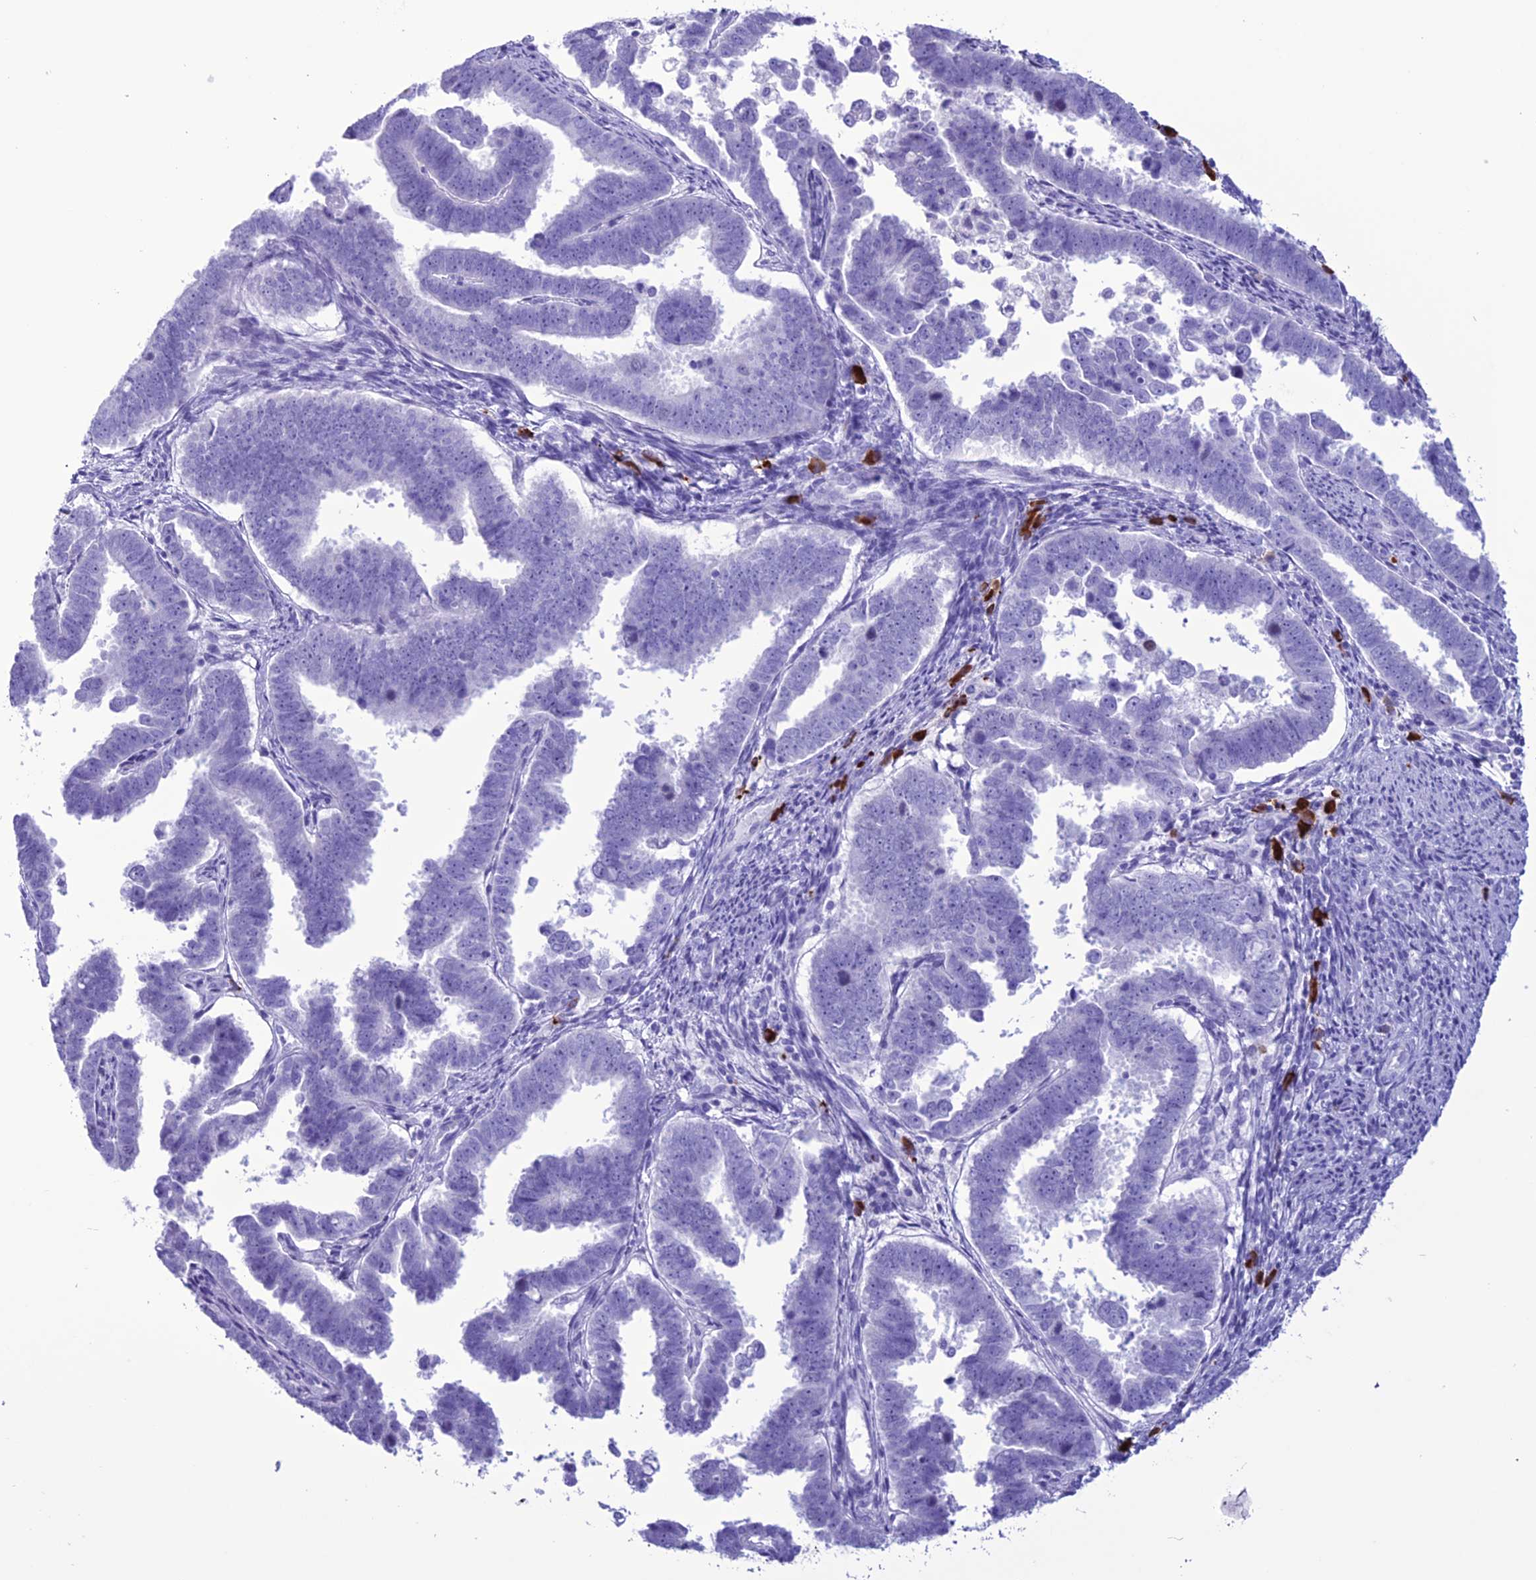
{"staining": {"intensity": "negative", "quantity": "none", "location": "none"}, "tissue": "endometrial cancer", "cell_type": "Tumor cells", "image_type": "cancer", "snomed": [{"axis": "morphology", "description": "Adenocarcinoma, NOS"}, {"axis": "topography", "description": "Endometrium"}], "caption": "Tumor cells are negative for brown protein staining in endometrial adenocarcinoma. (Stains: DAB immunohistochemistry (IHC) with hematoxylin counter stain, Microscopy: brightfield microscopy at high magnification).", "gene": "MZB1", "patient": {"sex": "female", "age": 75}}